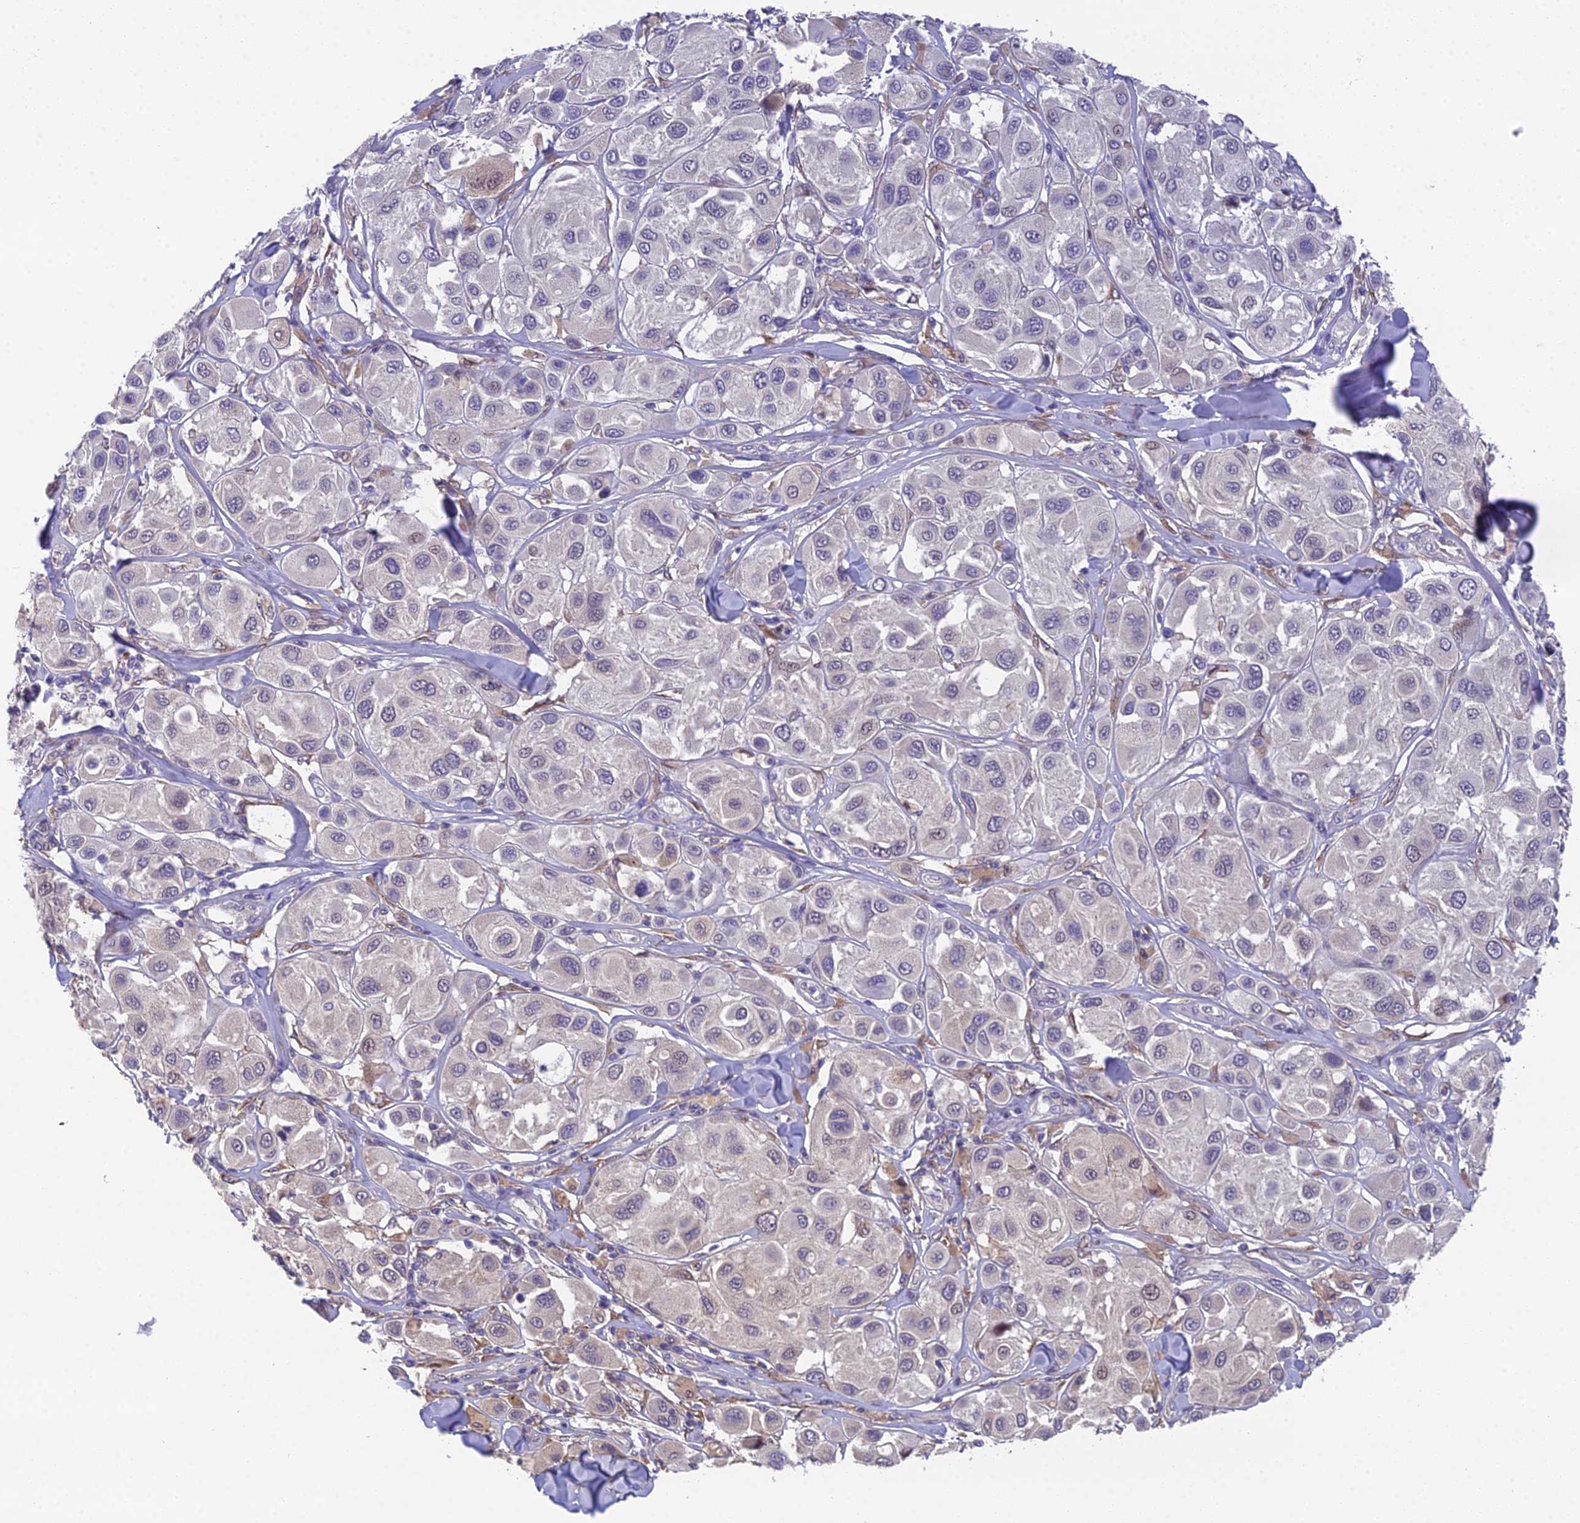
{"staining": {"intensity": "negative", "quantity": "none", "location": "none"}, "tissue": "melanoma", "cell_type": "Tumor cells", "image_type": "cancer", "snomed": [{"axis": "morphology", "description": "Malignant melanoma, Metastatic site"}, {"axis": "topography", "description": "Skin"}], "caption": "Malignant melanoma (metastatic site) was stained to show a protein in brown. There is no significant staining in tumor cells.", "gene": "PUS10", "patient": {"sex": "male", "age": 41}}